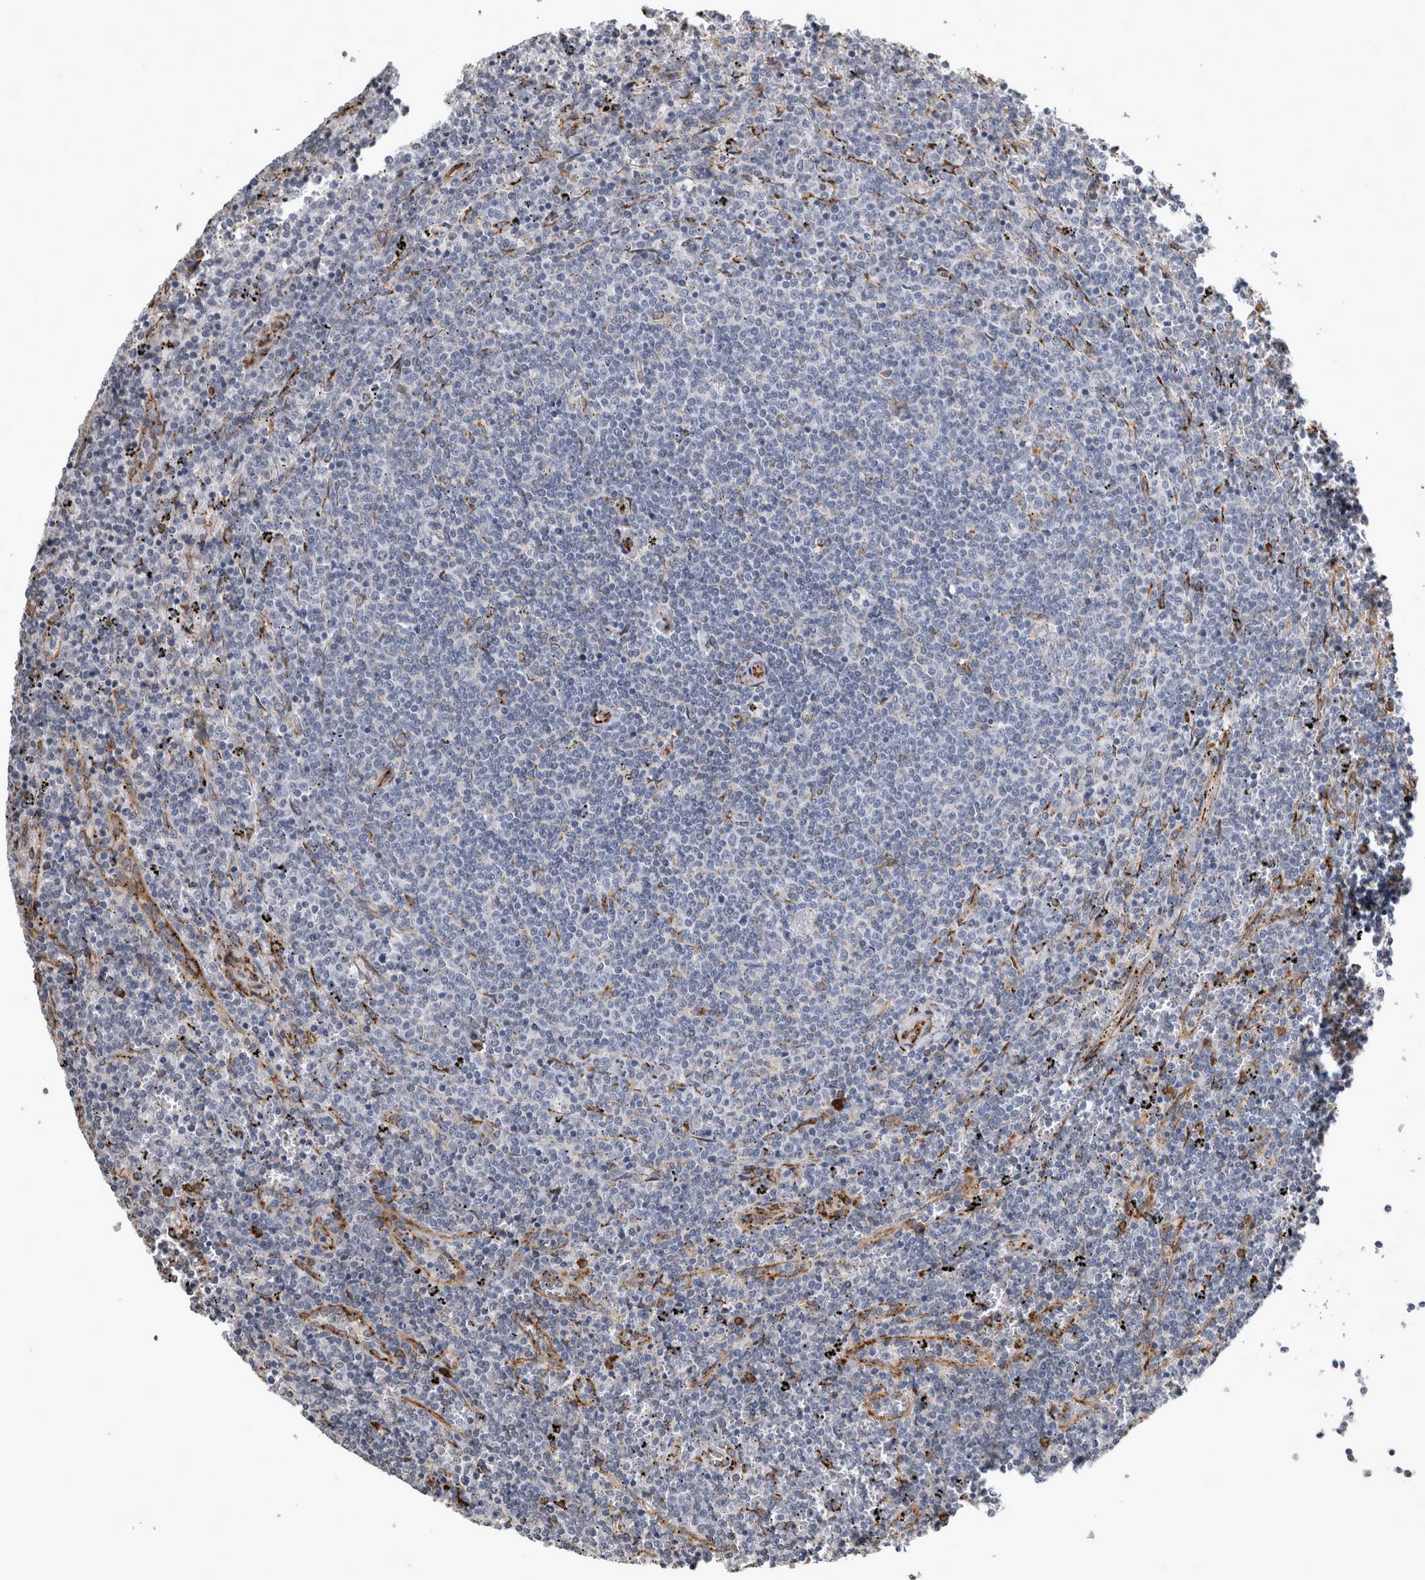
{"staining": {"intensity": "negative", "quantity": "none", "location": "none"}, "tissue": "lymphoma", "cell_type": "Tumor cells", "image_type": "cancer", "snomed": [{"axis": "morphology", "description": "Malignant lymphoma, non-Hodgkin's type, Low grade"}, {"axis": "topography", "description": "Spleen"}], "caption": "This is a image of immunohistochemistry staining of low-grade malignant lymphoma, non-Hodgkin's type, which shows no expression in tumor cells.", "gene": "FHIP2B", "patient": {"sex": "female", "age": 50}}